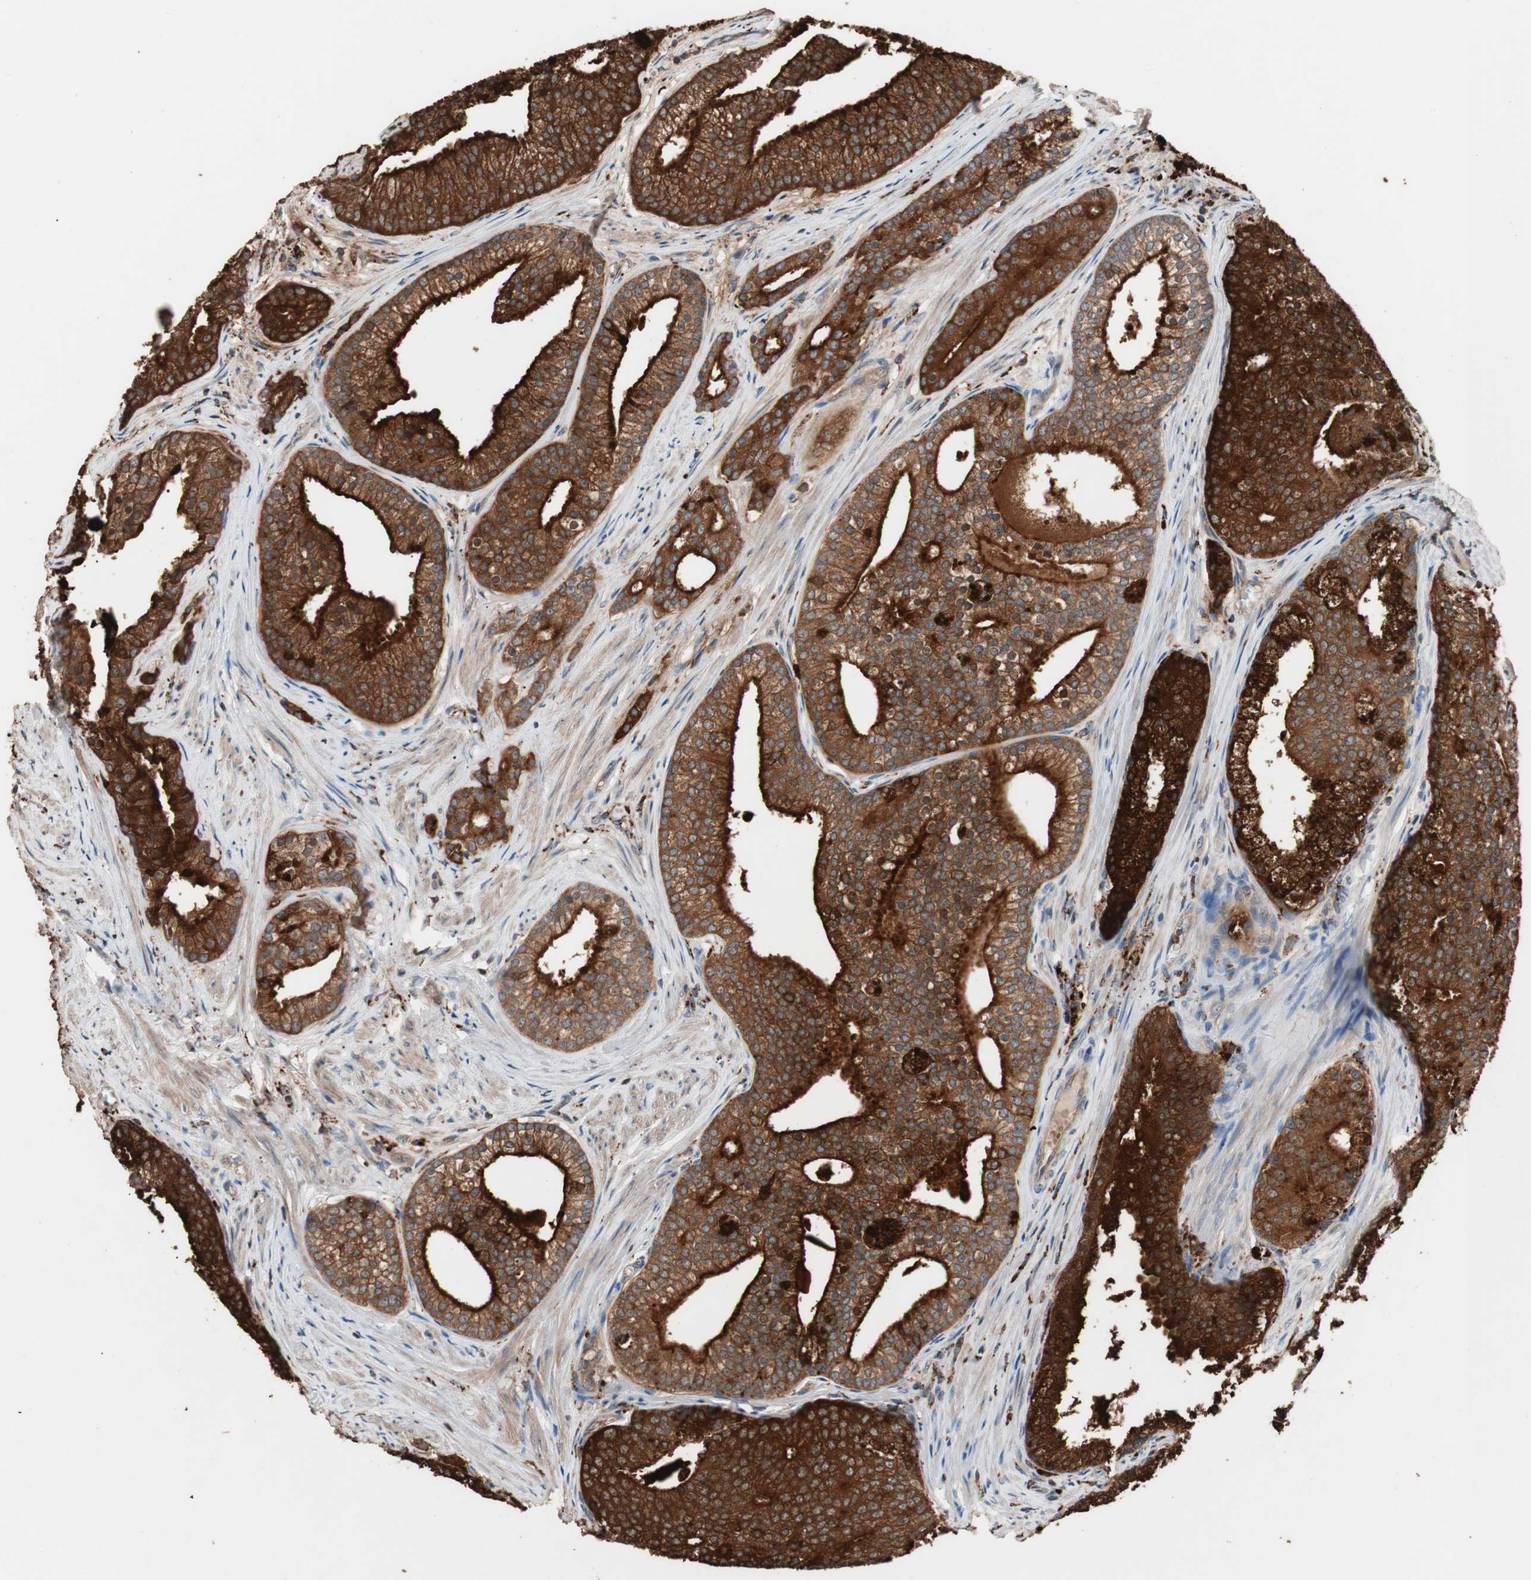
{"staining": {"intensity": "strong", "quantity": ">75%", "location": "cytoplasmic/membranous"}, "tissue": "prostate cancer", "cell_type": "Tumor cells", "image_type": "cancer", "snomed": [{"axis": "morphology", "description": "Adenocarcinoma, Low grade"}, {"axis": "topography", "description": "Prostate"}], "caption": "Strong cytoplasmic/membranous expression is present in about >75% of tumor cells in prostate cancer (low-grade adenocarcinoma).", "gene": "CCT3", "patient": {"sex": "male", "age": 71}}